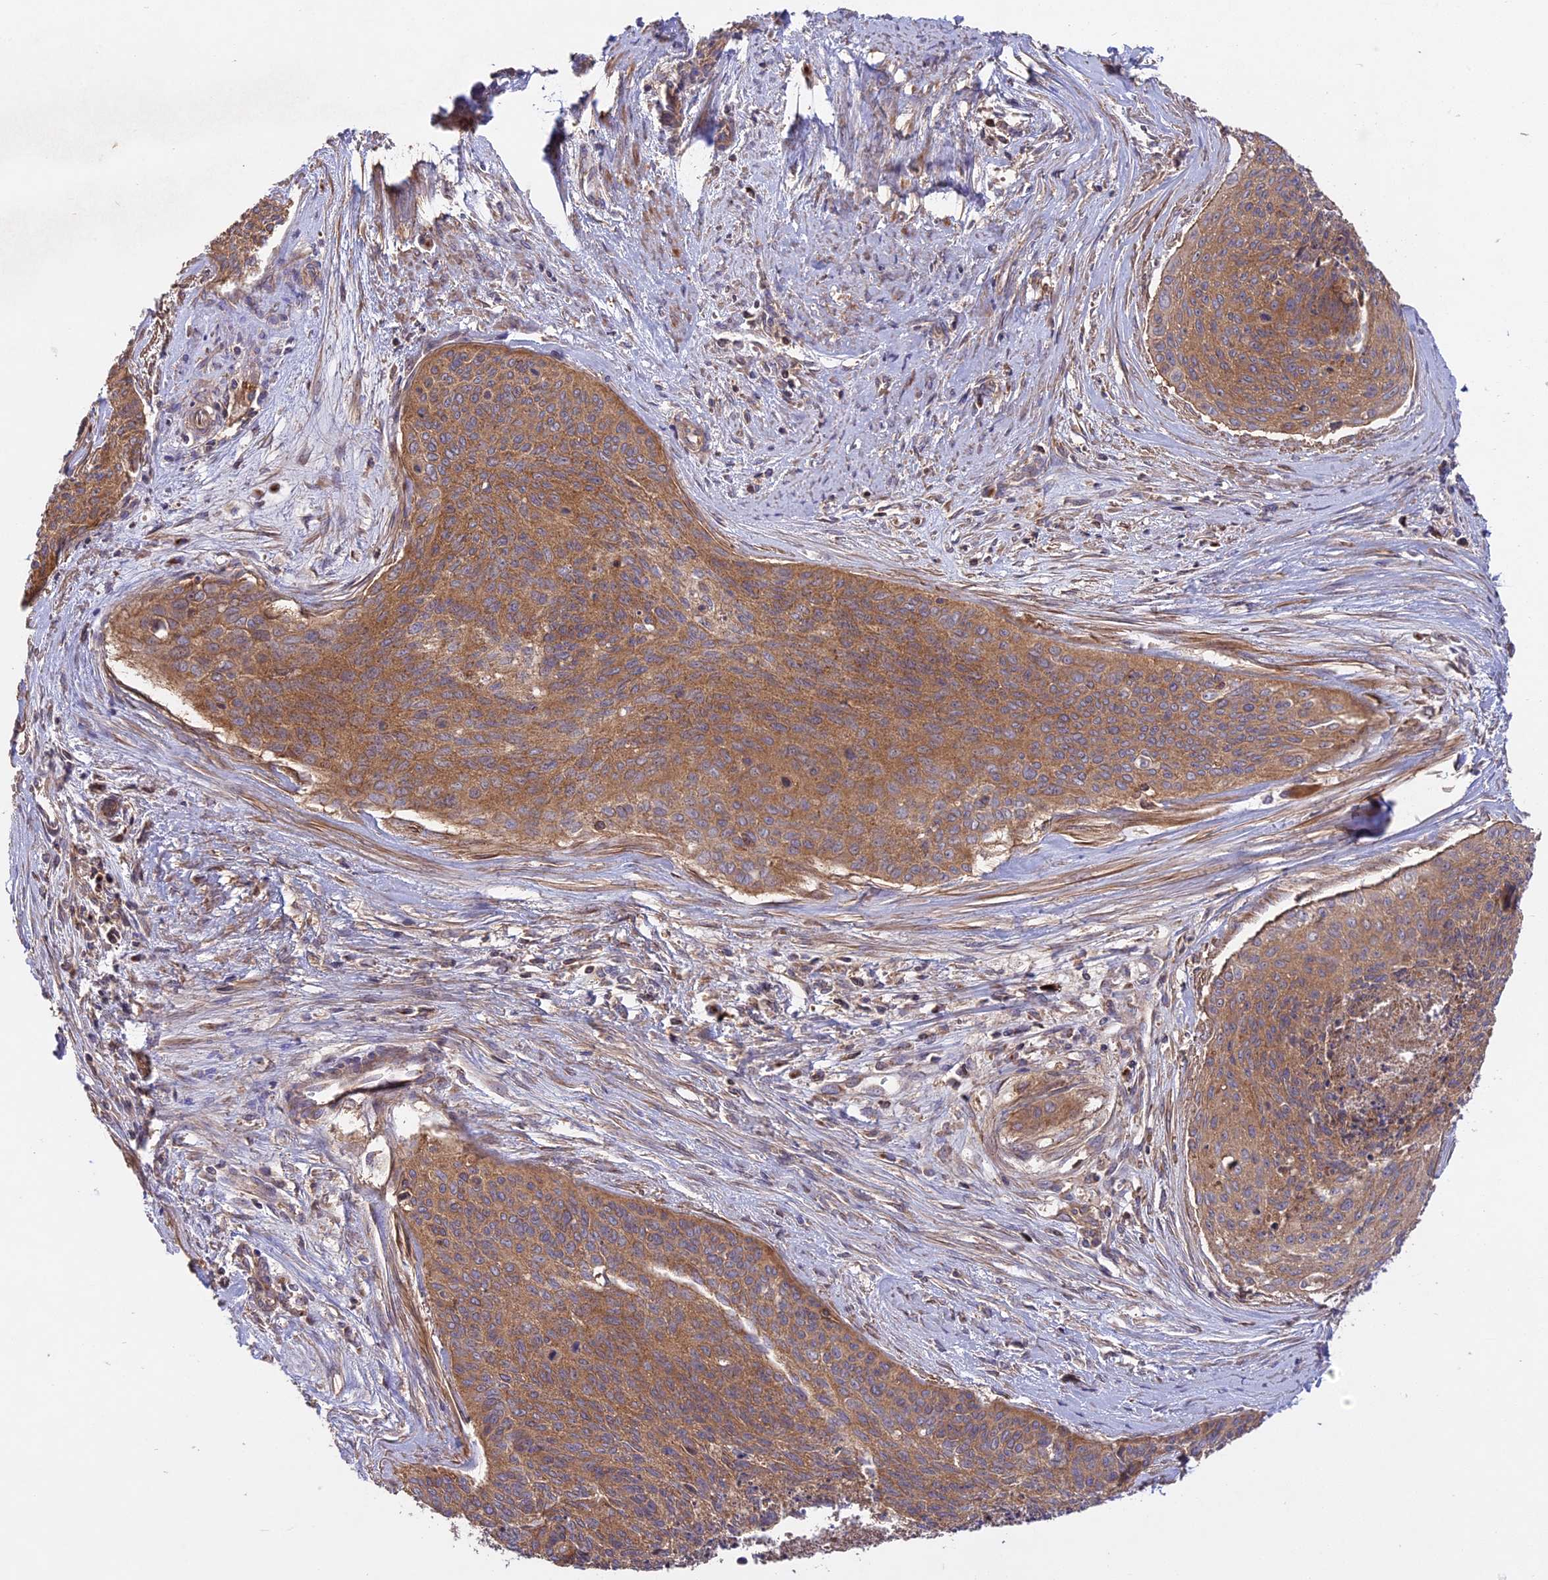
{"staining": {"intensity": "moderate", "quantity": ">75%", "location": "cytoplasmic/membranous"}, "tissue": "cervical cancer", "cell_type": "Tumor cells", "image_type": "cancer", "snomed": [{"axis": "morphology", "description": "Squamous cell carcinoma, NOS"}, {"axis": "topography", "description": "Cervix"}], "caption": "Protein analysis of squamous cell carcinoma (cervical) tissue exhibits moderate cytoplasmic/membranous positivity in approximately >75% of tumor cells. (DAB (3,3'-diaminobenzidine) = brown stain, brightfield microscopy at high magnification).", "gene": "NUDT8", "patient": {"sex": "female", "age": 55}}